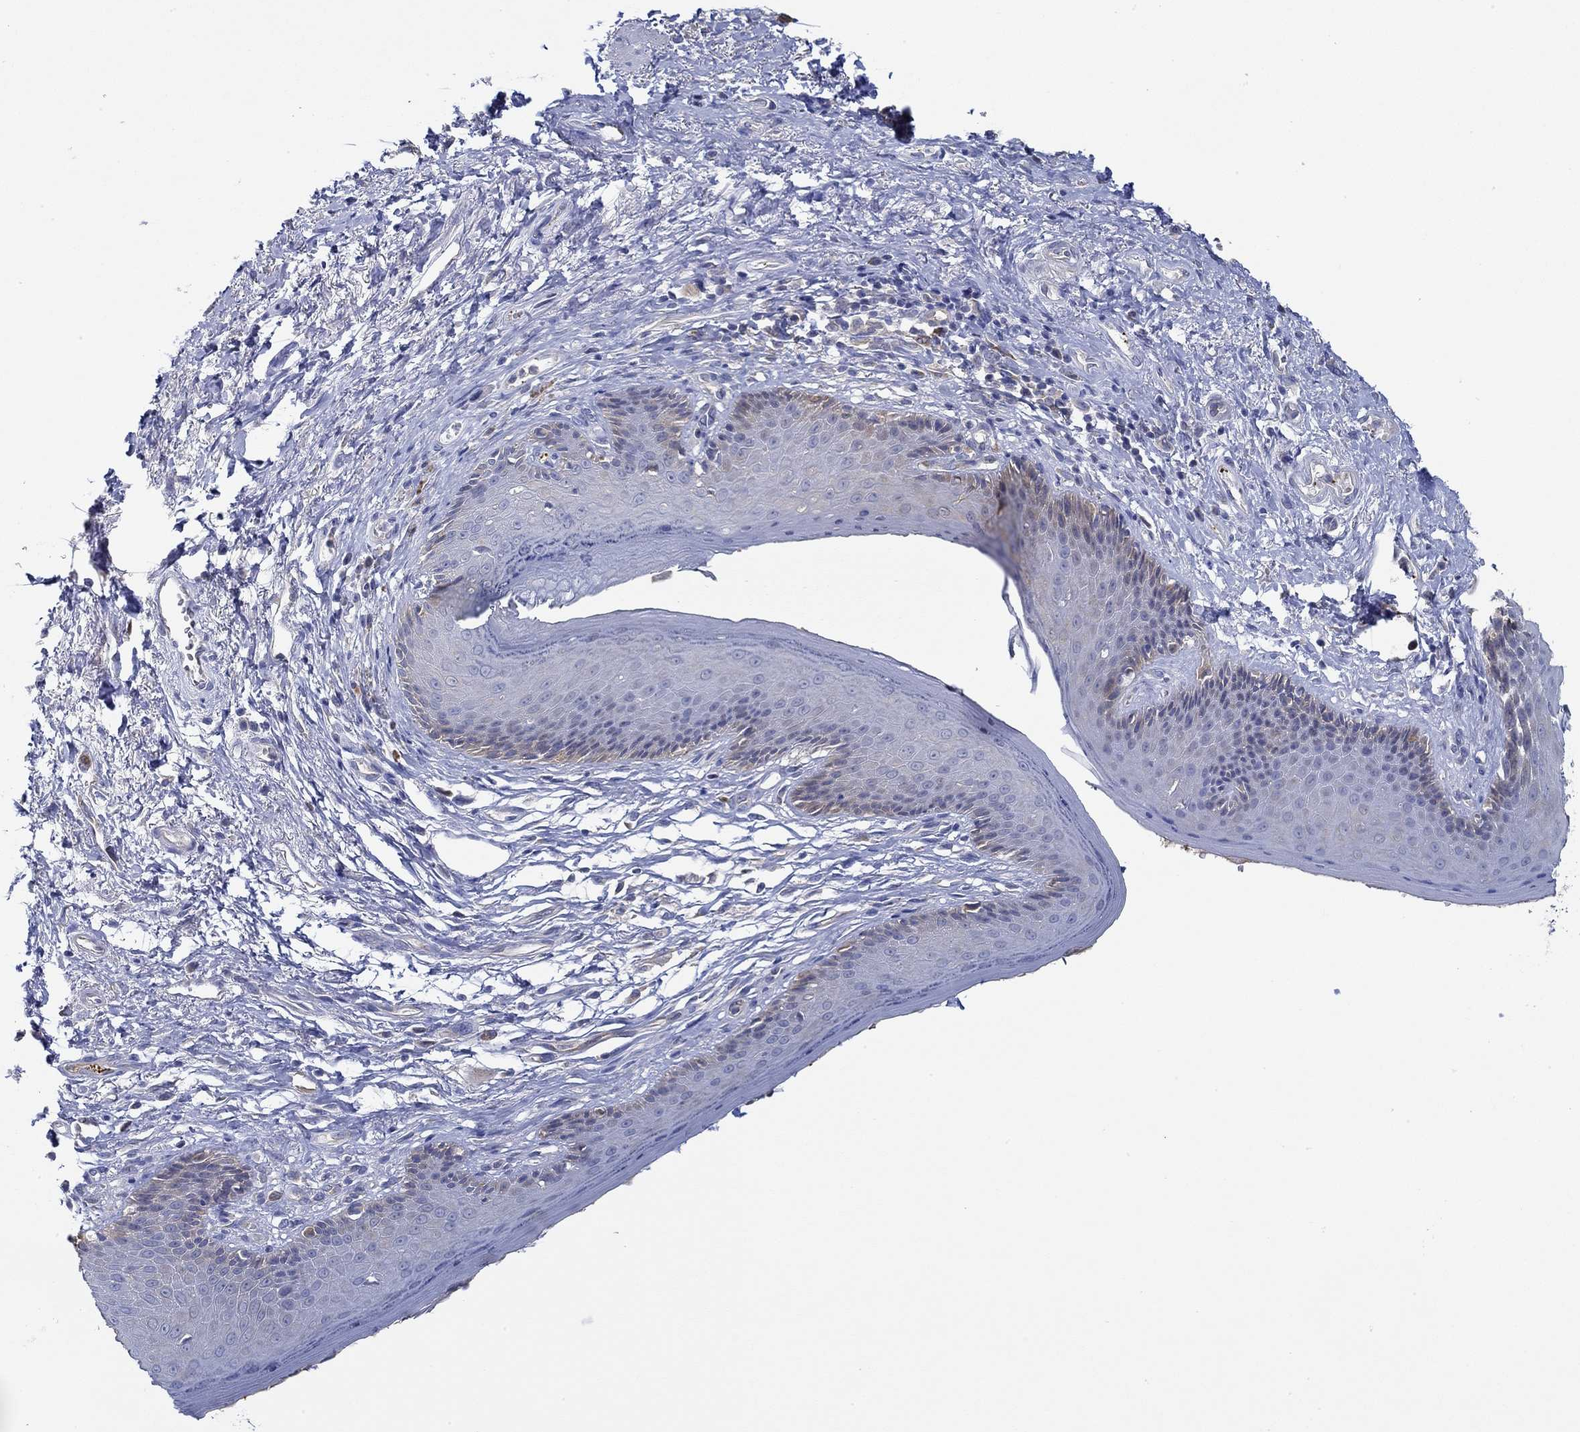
{"staining": {"intensity": "negative", "quantity": "none", "location": "none"}, "tissue": "skin", "cell_type": "Epidermal cells", "image_type": "normal", "snomed": [{"axis": "morphology", "description": "Normal tissue, NOS"}, {"axis": "morphology", "description": "Adenocarcinoma, NOS"}, {"axis": "topography", "description": "Rectum"}, {"axis": "topography", "description": "Anal"}], "caption": "Immunohistochemistry of unremarkable skin exhibits no expression in epidermal cells. Brightfield microscopy of IHC stained with DAB (brown) and hematoxylin (blue), captured at high magnification.", "gene": "SLC27A3", "patient": {"sex": "female", "age": 68}}